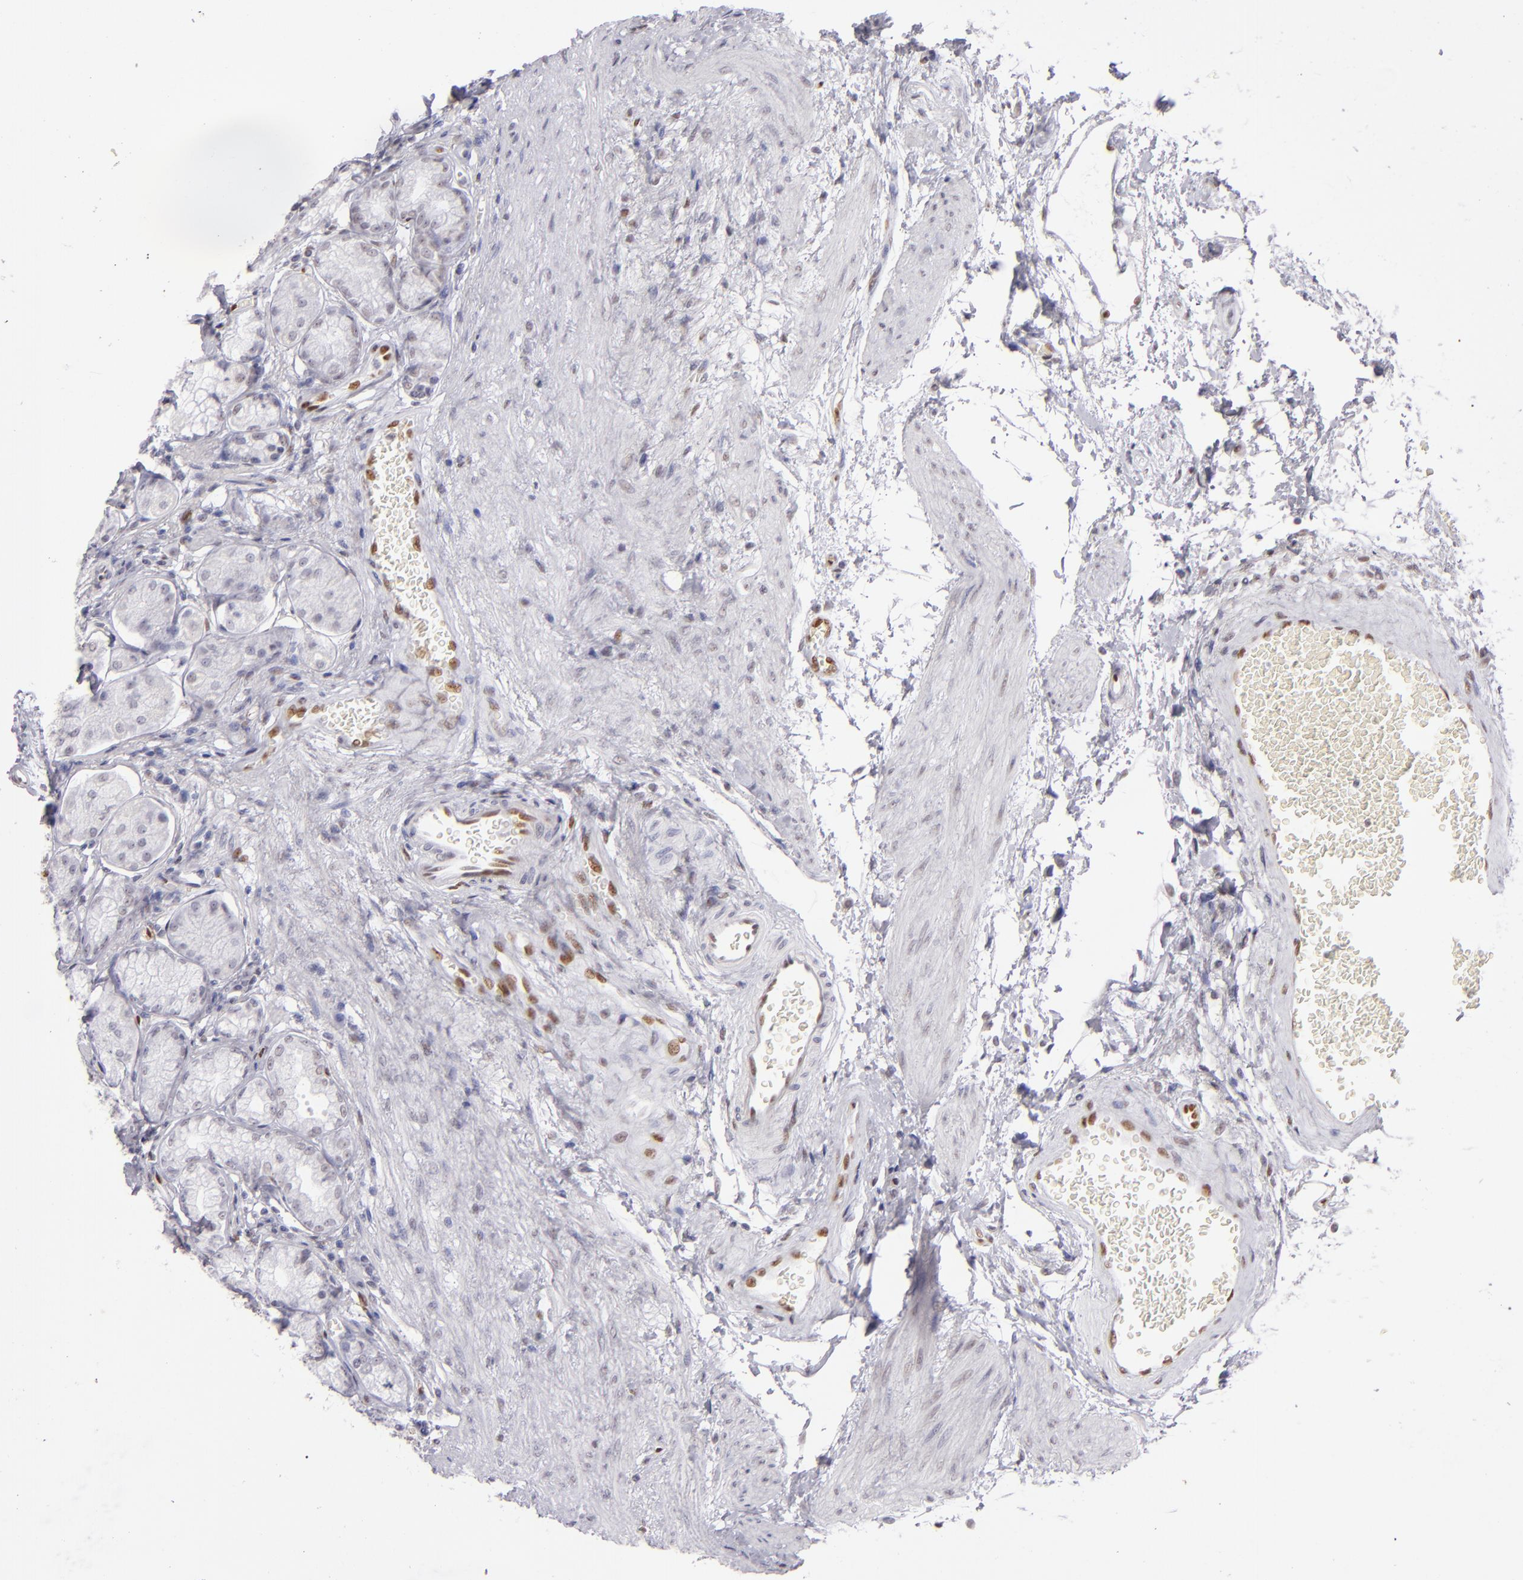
{"staining": {"intensity": "moderate", "quantity": "25%-75%", "location": "nuclear"}, "tissue": "stomach", "cell_type": "Glandular cells", "image_type": "normal", "snomed": [{"axis": "morphology", "description": "Normal tissue, NOS"}, {"axis": "topography", "description": "Stomach"}, {"axis": "topography", "description": "Stomach, lower"}], "caption": "Brown immunohistochemical staining in unremarkable stomach reveals moderate nuclear staining in about 25%-75% of glandular cells. (Stains: DAB in brown, nuclei in blue, Microscopy: brightfield microscopy at high magnification).", "gene": "TOP3A", "patient": {"sex": "male", "age": 76}}